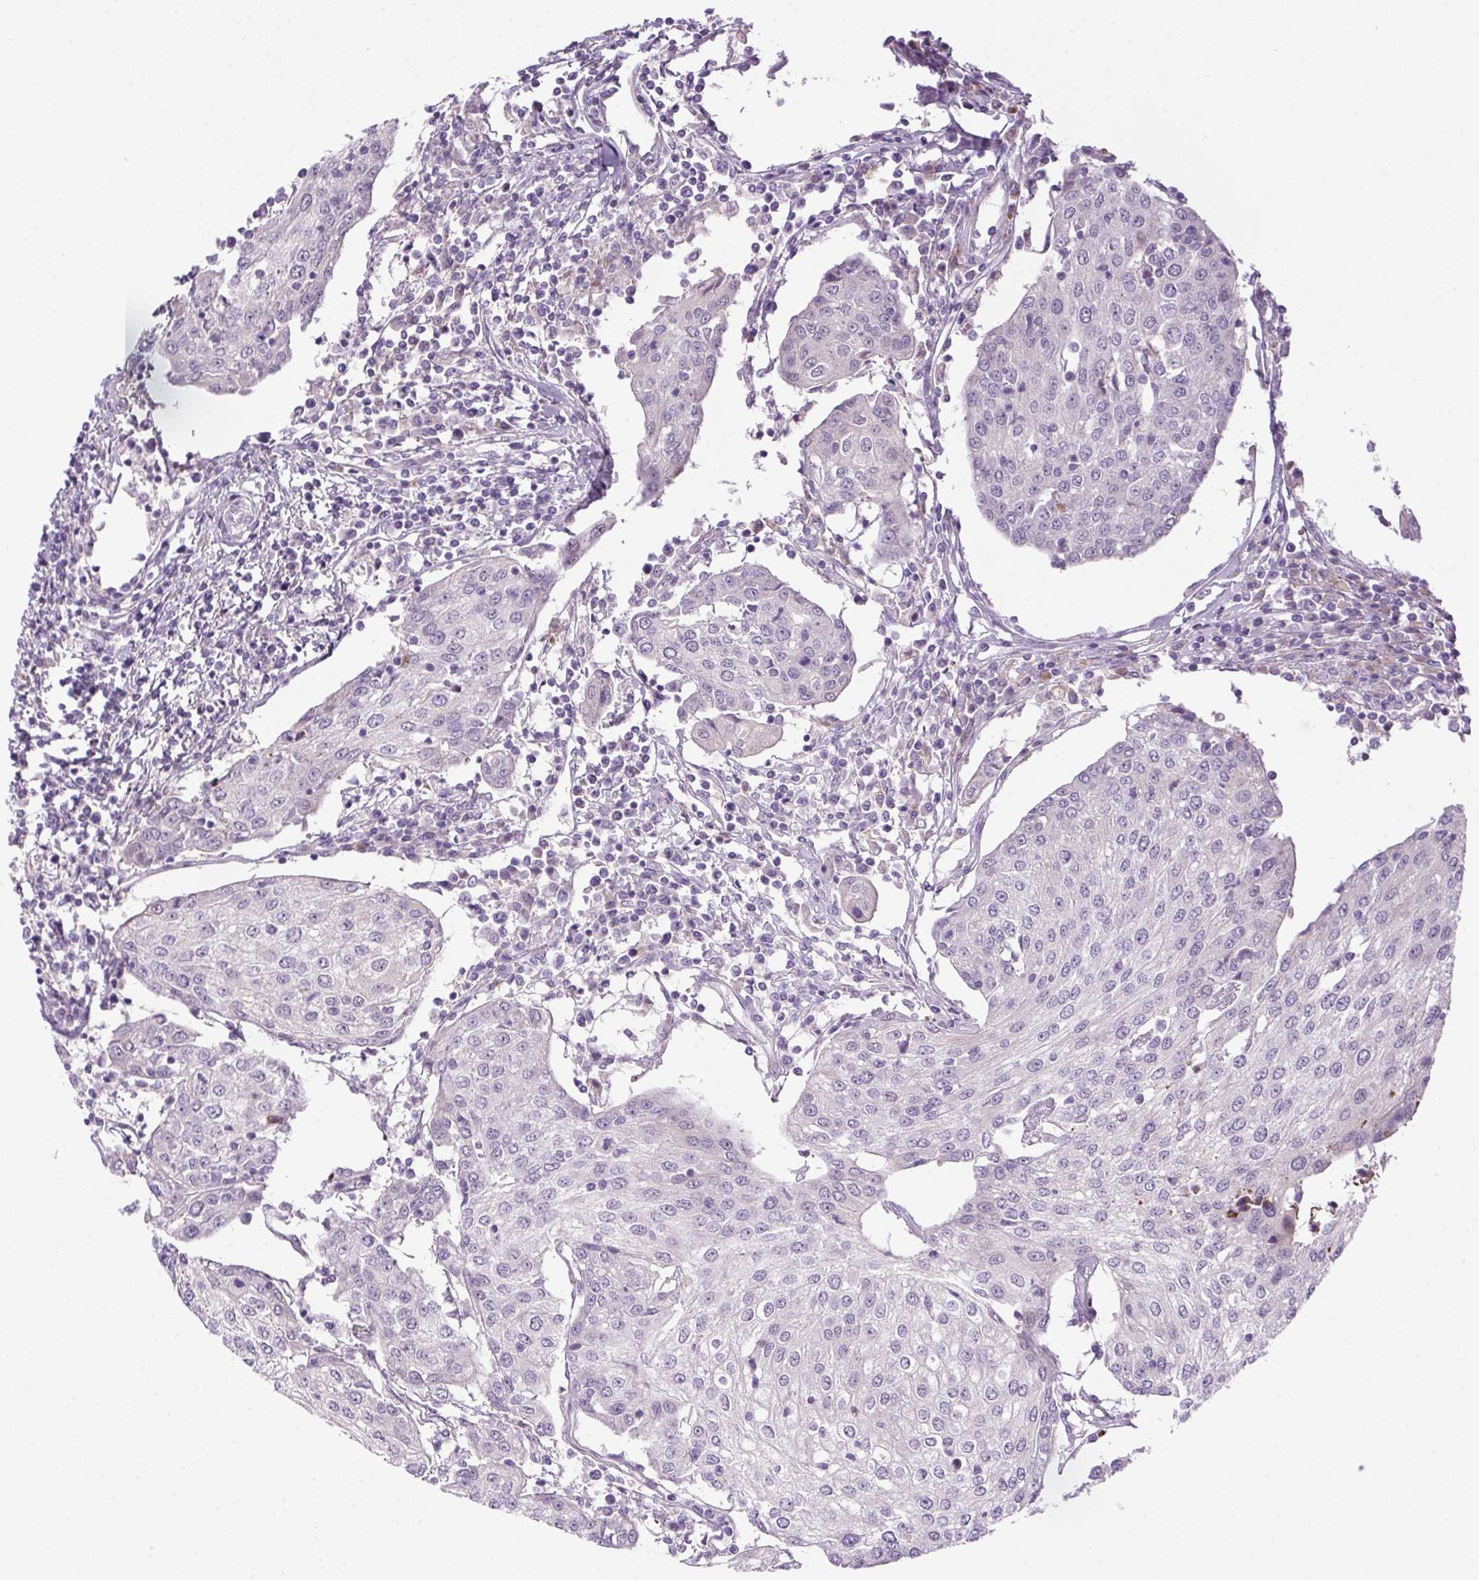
{"staining": {"intensity": "negative", "quantity": "none", "location": "none"}, "tissue": "urothelial cancer", "cell_type": "Tumor cells", "image_type": "cancer", "snomed": [{"axis": "morphology", "description": "Urothelial carcinoma, High grade"}, {"axis": "topography", "description": "Urinary bladder"}], "caption": "High magnification brightfield microscopy of urothelial cancer stained with DAB (brown) and counterstained with hematoxylin (blue): tumor cells show no significant positivity. (Brightfield microscopy of DAB (3,3'-diaminobenzidine) immunohistochemistry (IHC) at high magnification).", "gene": "LRRTM1", "patient": {"sex": "female", "age": 85}}